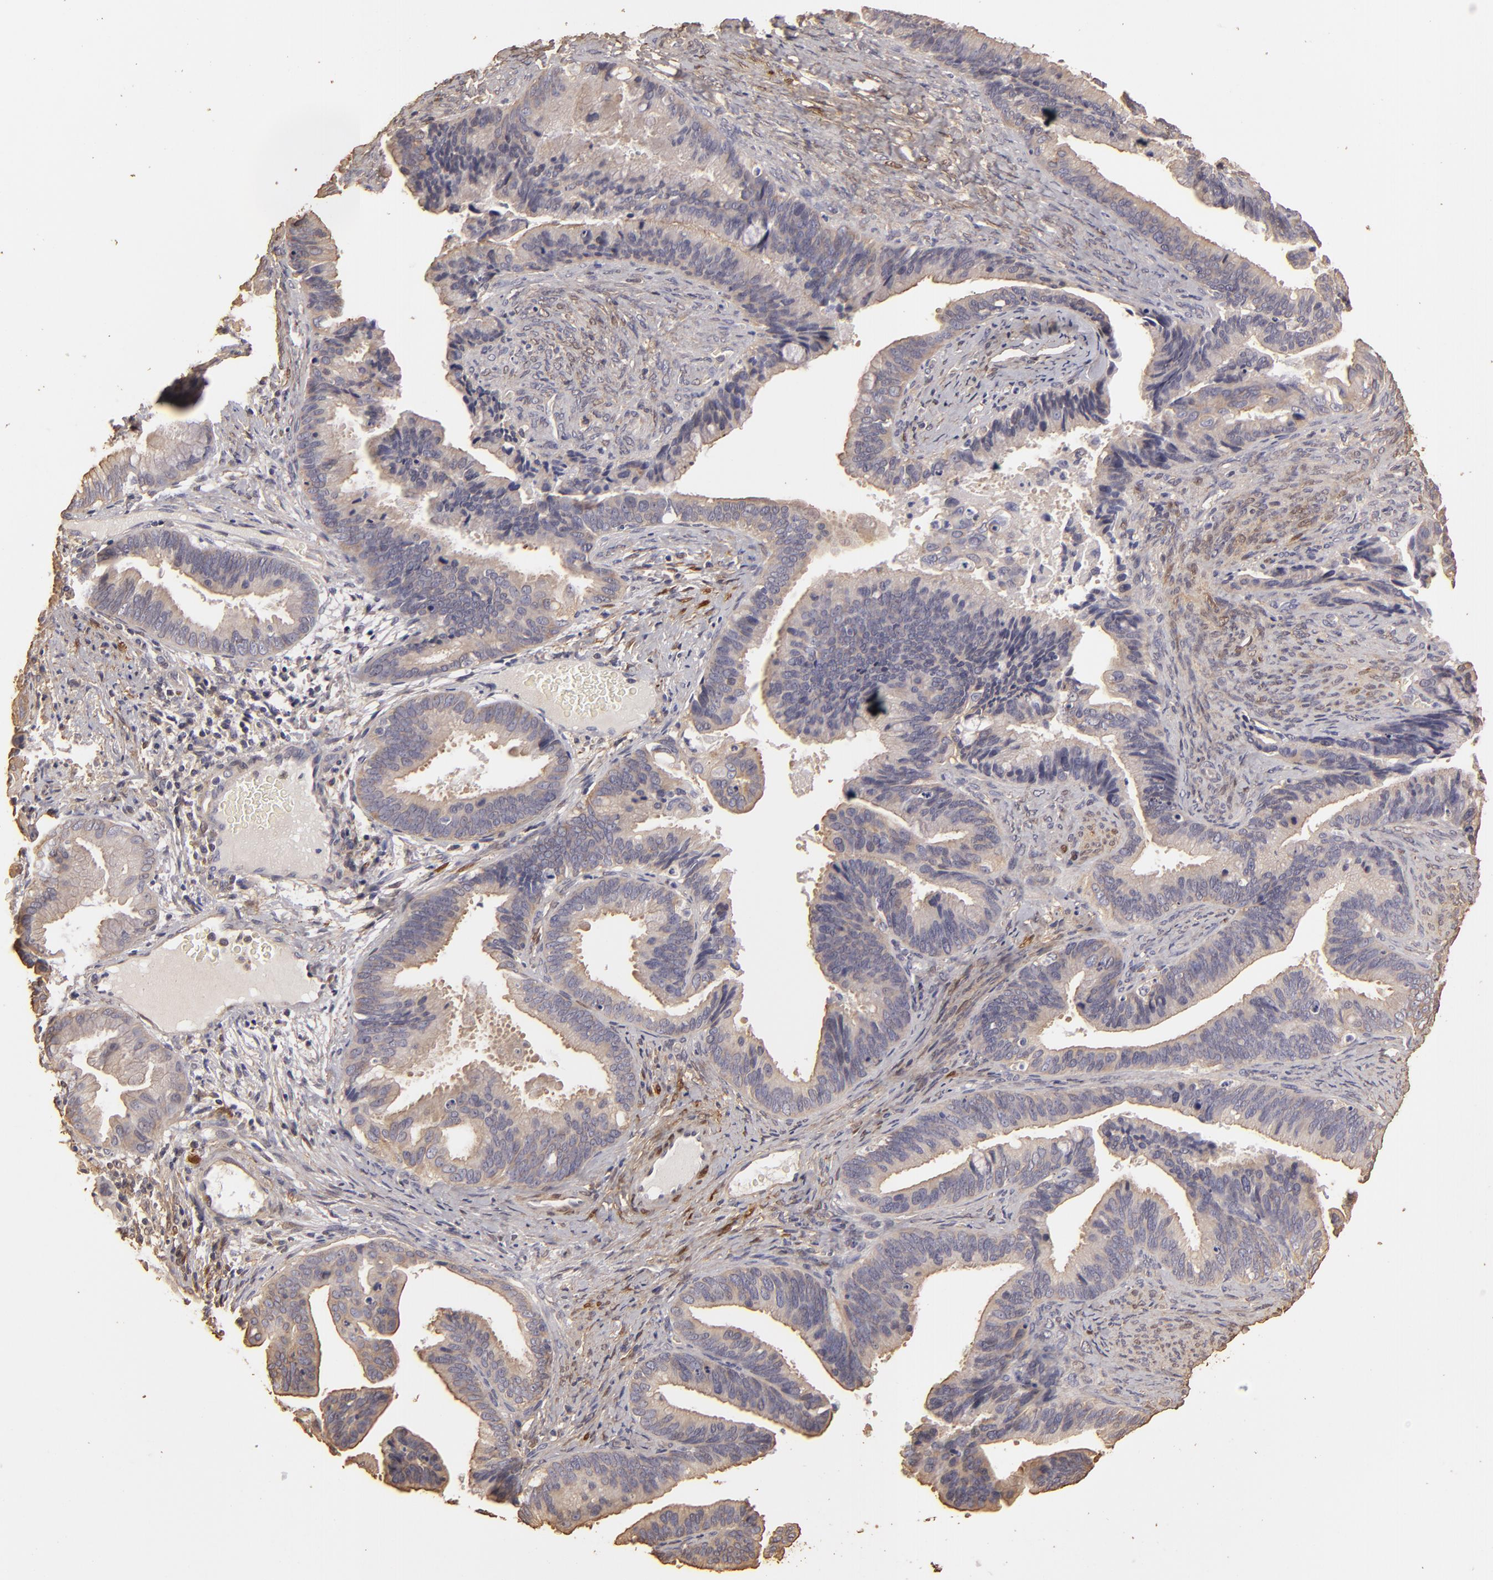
{"staining": {"intensity": "weak", "quantity": ">75%", "location": "cytoplasmic/membranous"}, "tissue": "cervical cancer", "cell_type": "Tumor cells", "image_type": "cancer", "snomed": [{"axis": "morphology", "description": "Adenocarcinoma, NOS"}, {"axis": "topography", "description": "Cervix"}], "caption": "IHC staining of cervical cancer, which exhibits low levels of weak cytoplasmic/membranous positivity in approximately >75% of tumor cells indicating weak cytoplasmic/membranous protein positivity. The staining was performed using DAB (brown) for protein detection and nuclei were counterstained in hematoxylin (blue).", "gene": "HSPB6", "patient": {"sex": "female", "age": 47}}